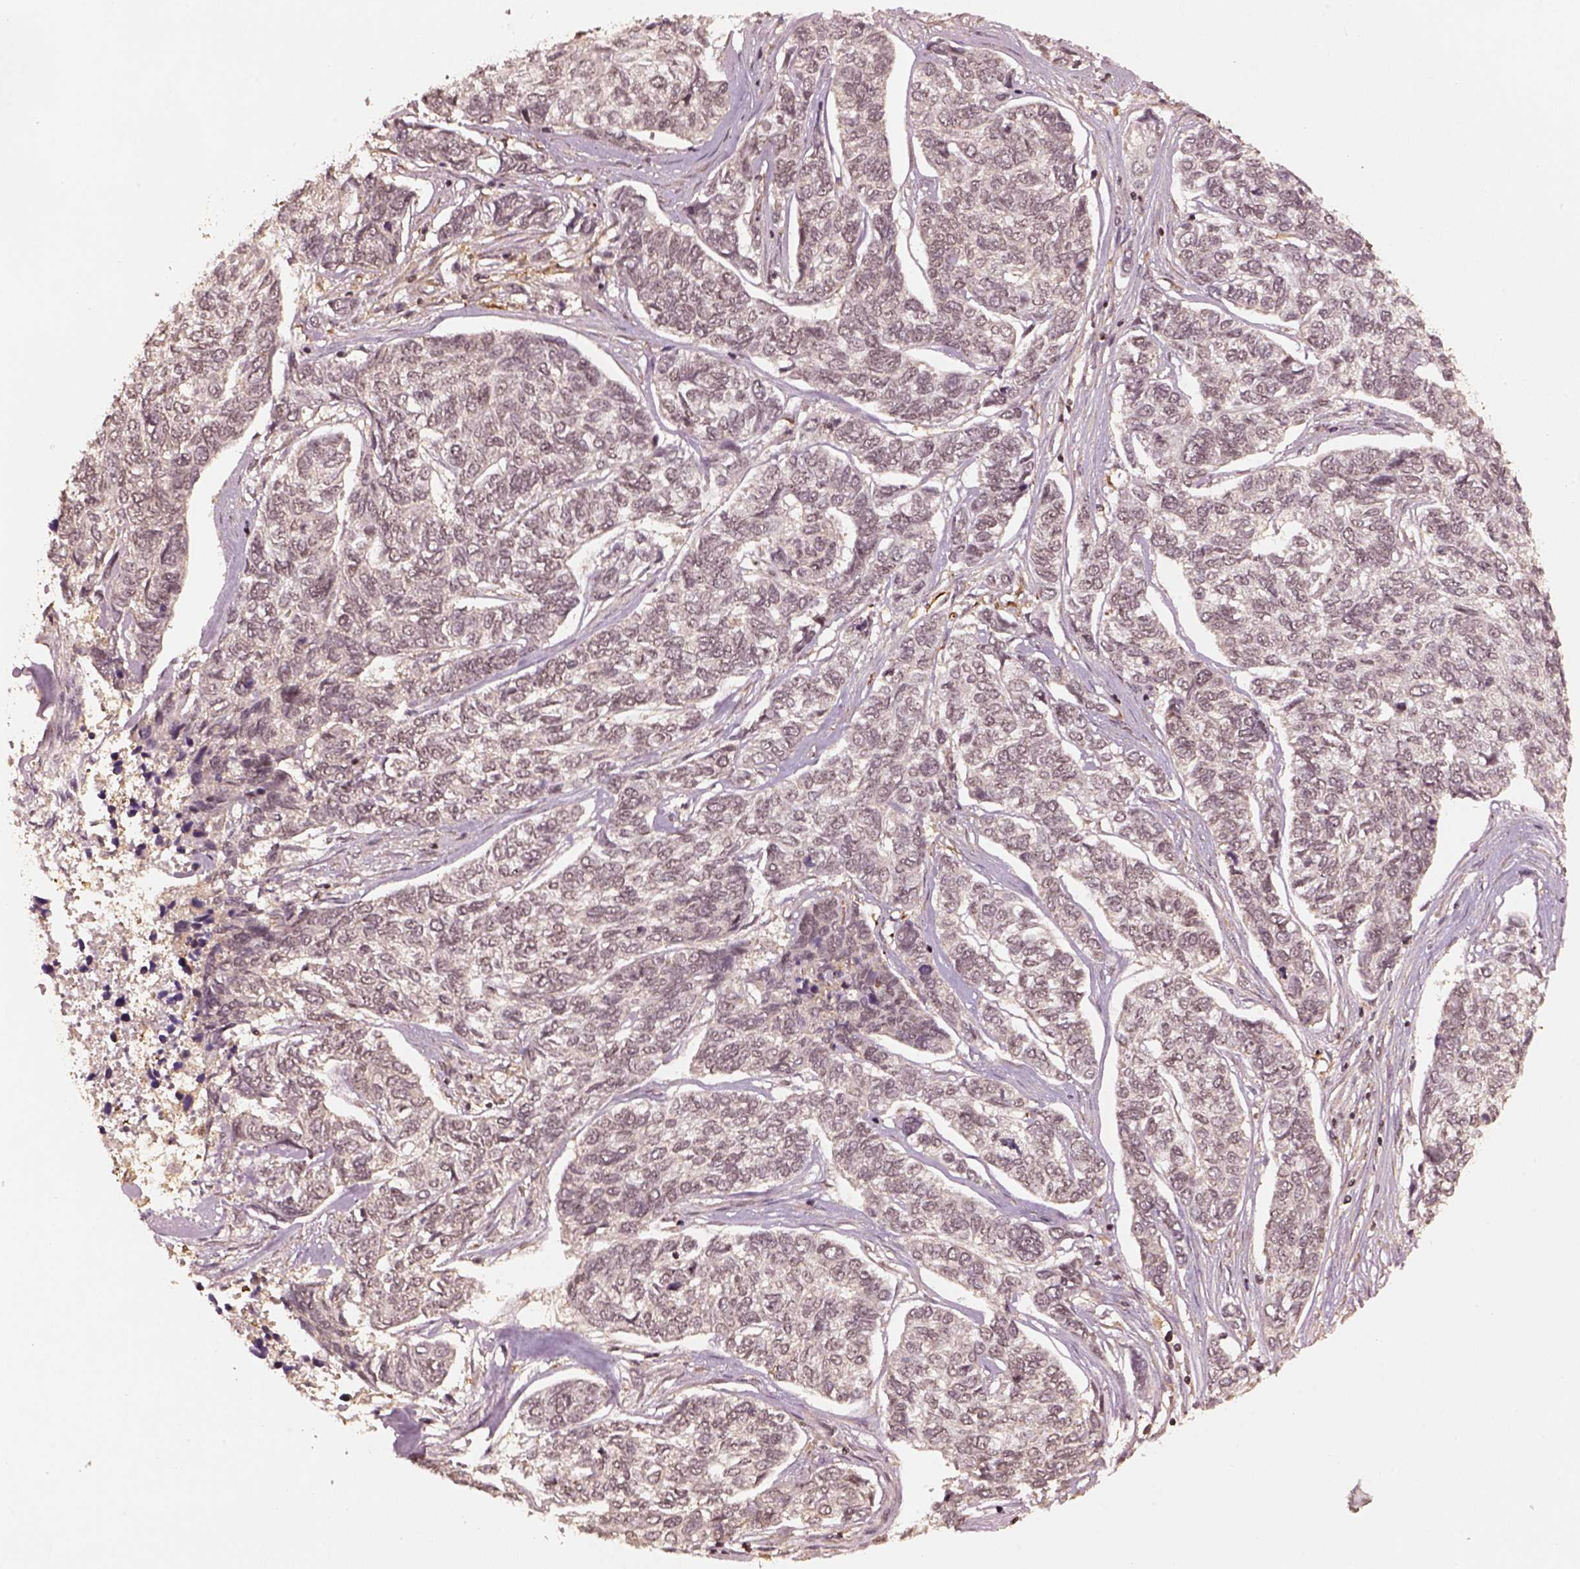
{"staining": {"intensity": "negative", "quantity": "none", "location": "none"}, "tissue": "skin cancer", "cell_type": "Tumor cells", "image_type": "cancer", "snomed": [{"axis": "morphology", "description": "Basal cell carcinoma"}, {"axis": "topography", "description": "Skin"}], "caption": "Human skin basal cell carcinoma stained for a protein using immunohistochemistry (IHC) displays no expression in tumor cells.", "gene": "BRD9", "patient": {"sex": "female", "age": 65}}